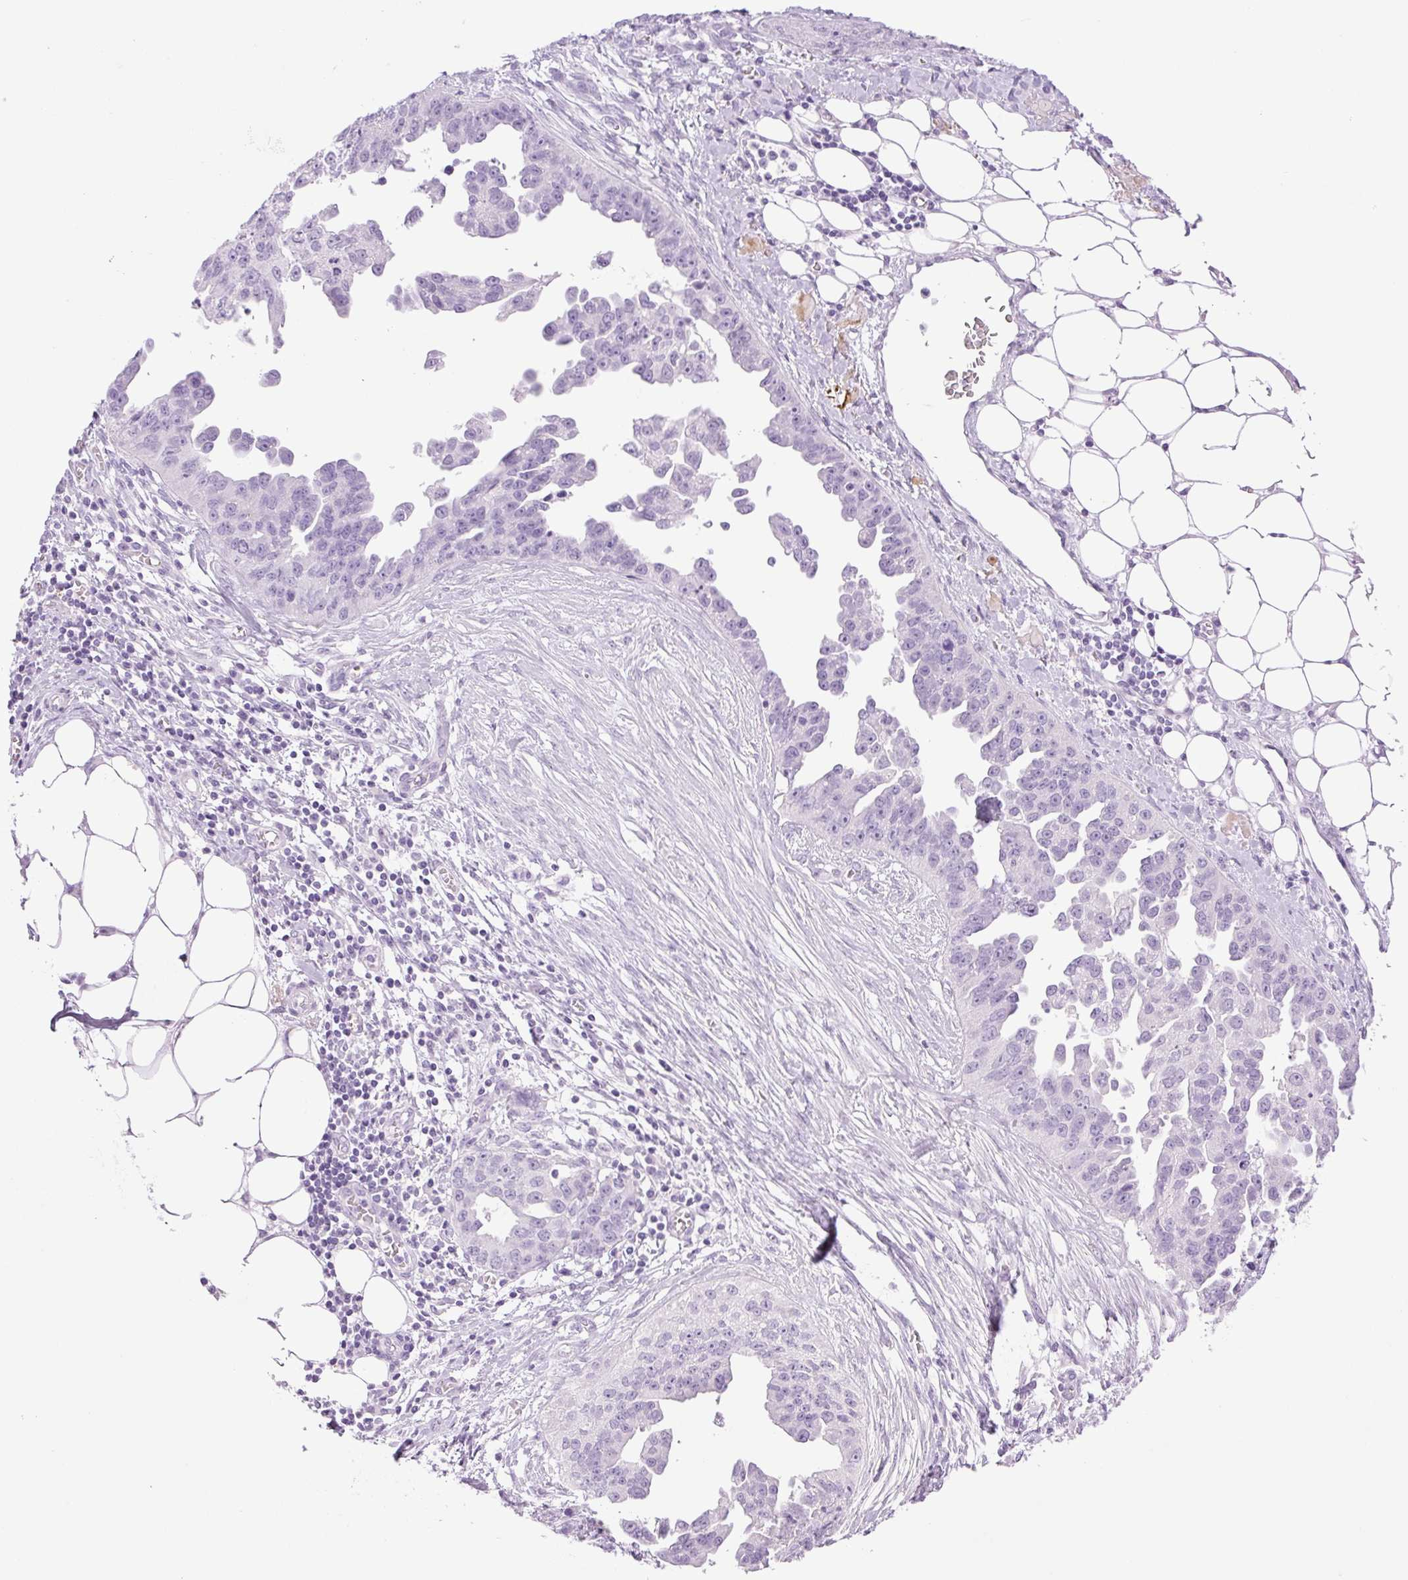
{"staining": {"intensity": "negative", "quantity": "none", "location": "none"}, "tissue": "ovarian cancer", "cell_type": "Tumor cells", "image_type": "cancer", "snomed": [{"axis": "morphology", "description": "Cystadenocarcinoma, serous, NOS"}, {"axis": "topography", "description": "Ovary"}], "caption": "IHC micrograph of neoplastic tissue: human ovarian serous cystadenocarcinoma stained with DAB (3,3'-diaminobenzidine) demonstrates no significant protein positivity in tumor cells.", "gene": "SP140L", "patient": {"sex": "female", "age": 75}}